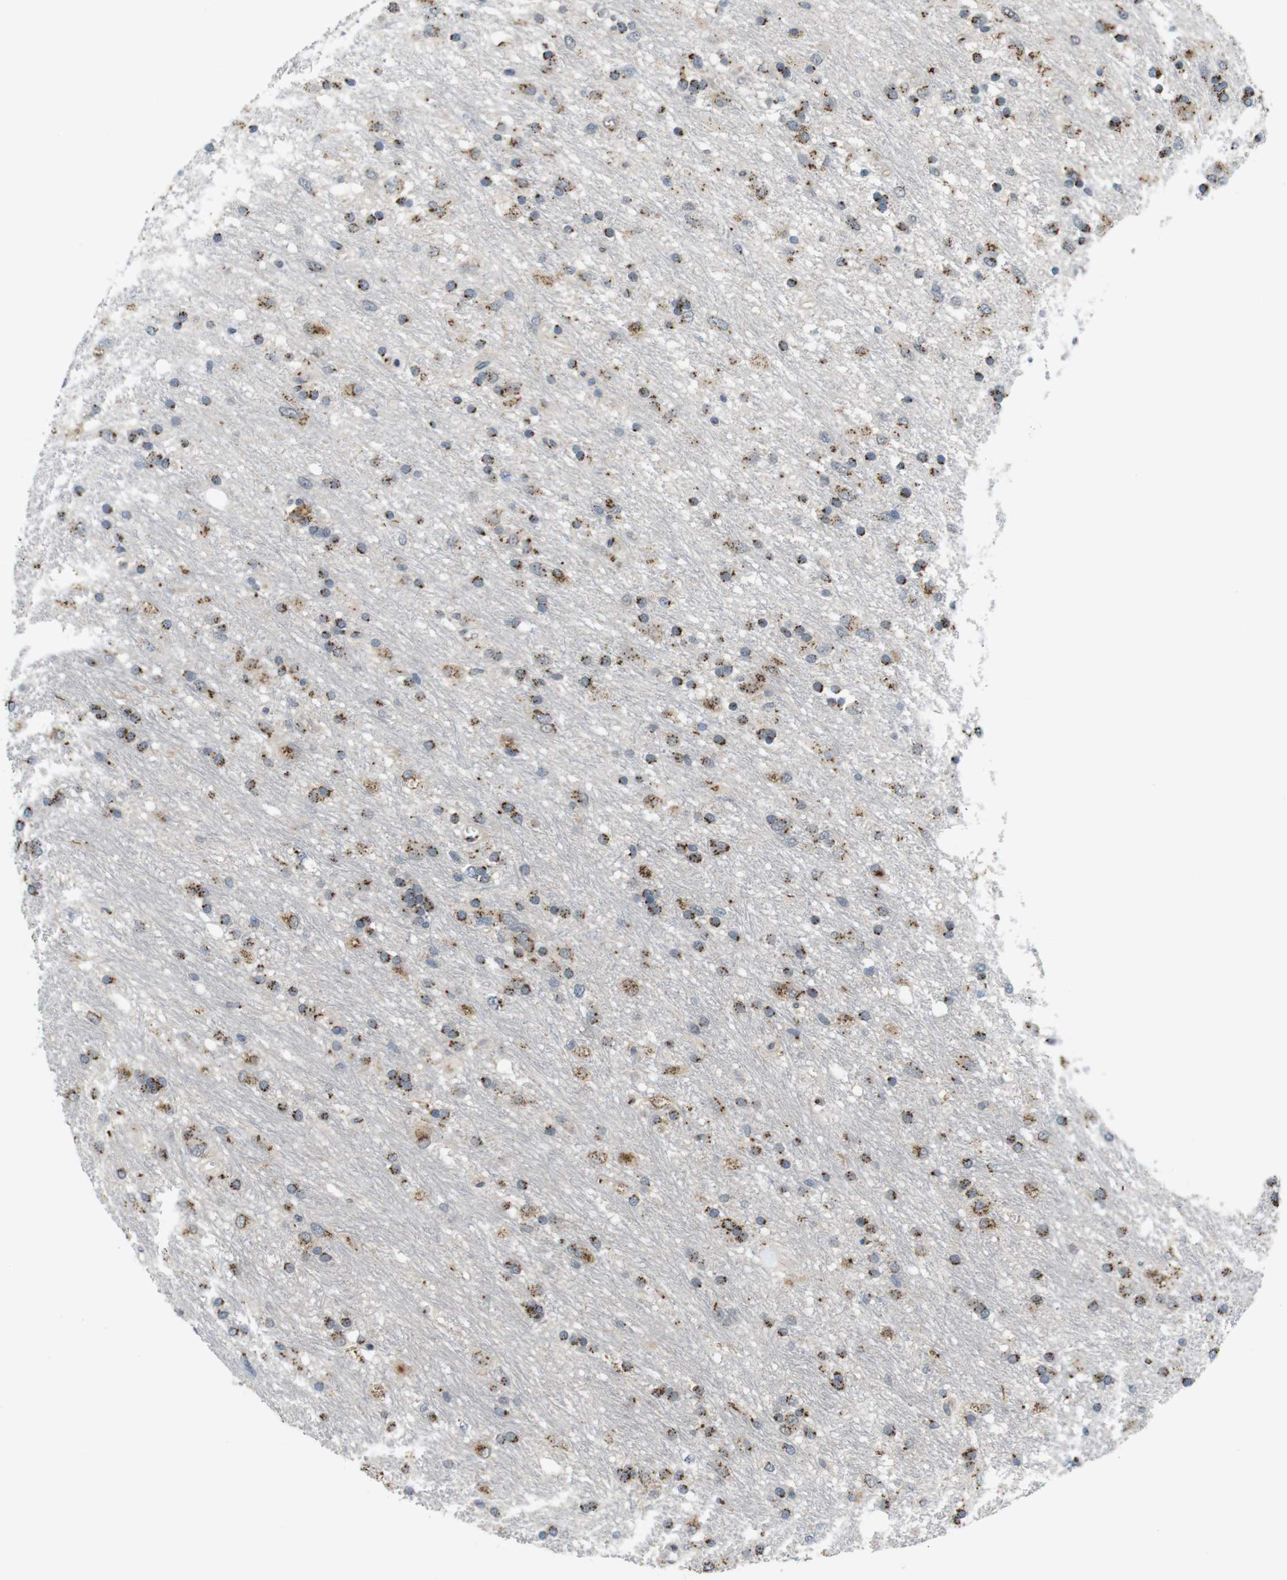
{"staining": {"intensity": "moderate", "quantity": ">75%", "location": "cytoplasmic/membranous"}, "tissue": "glioma", "cell_type": "Tumor cells", "image_type": "cancer", "snomed": [{"axis": "morphology", "description": "Glioma, malignant, Low grade"}, {"axis": "topography", "description": "Brain"}], "caption": "Immunohistochemical staining of low-grade glioma (malignant) exhibits medium levels of moderate cytoplasmic/membranous protein positivity in about >75% of tumor cells.", "gene": "ZFPL1", "patient": {"sex": "male", "age": 77}}